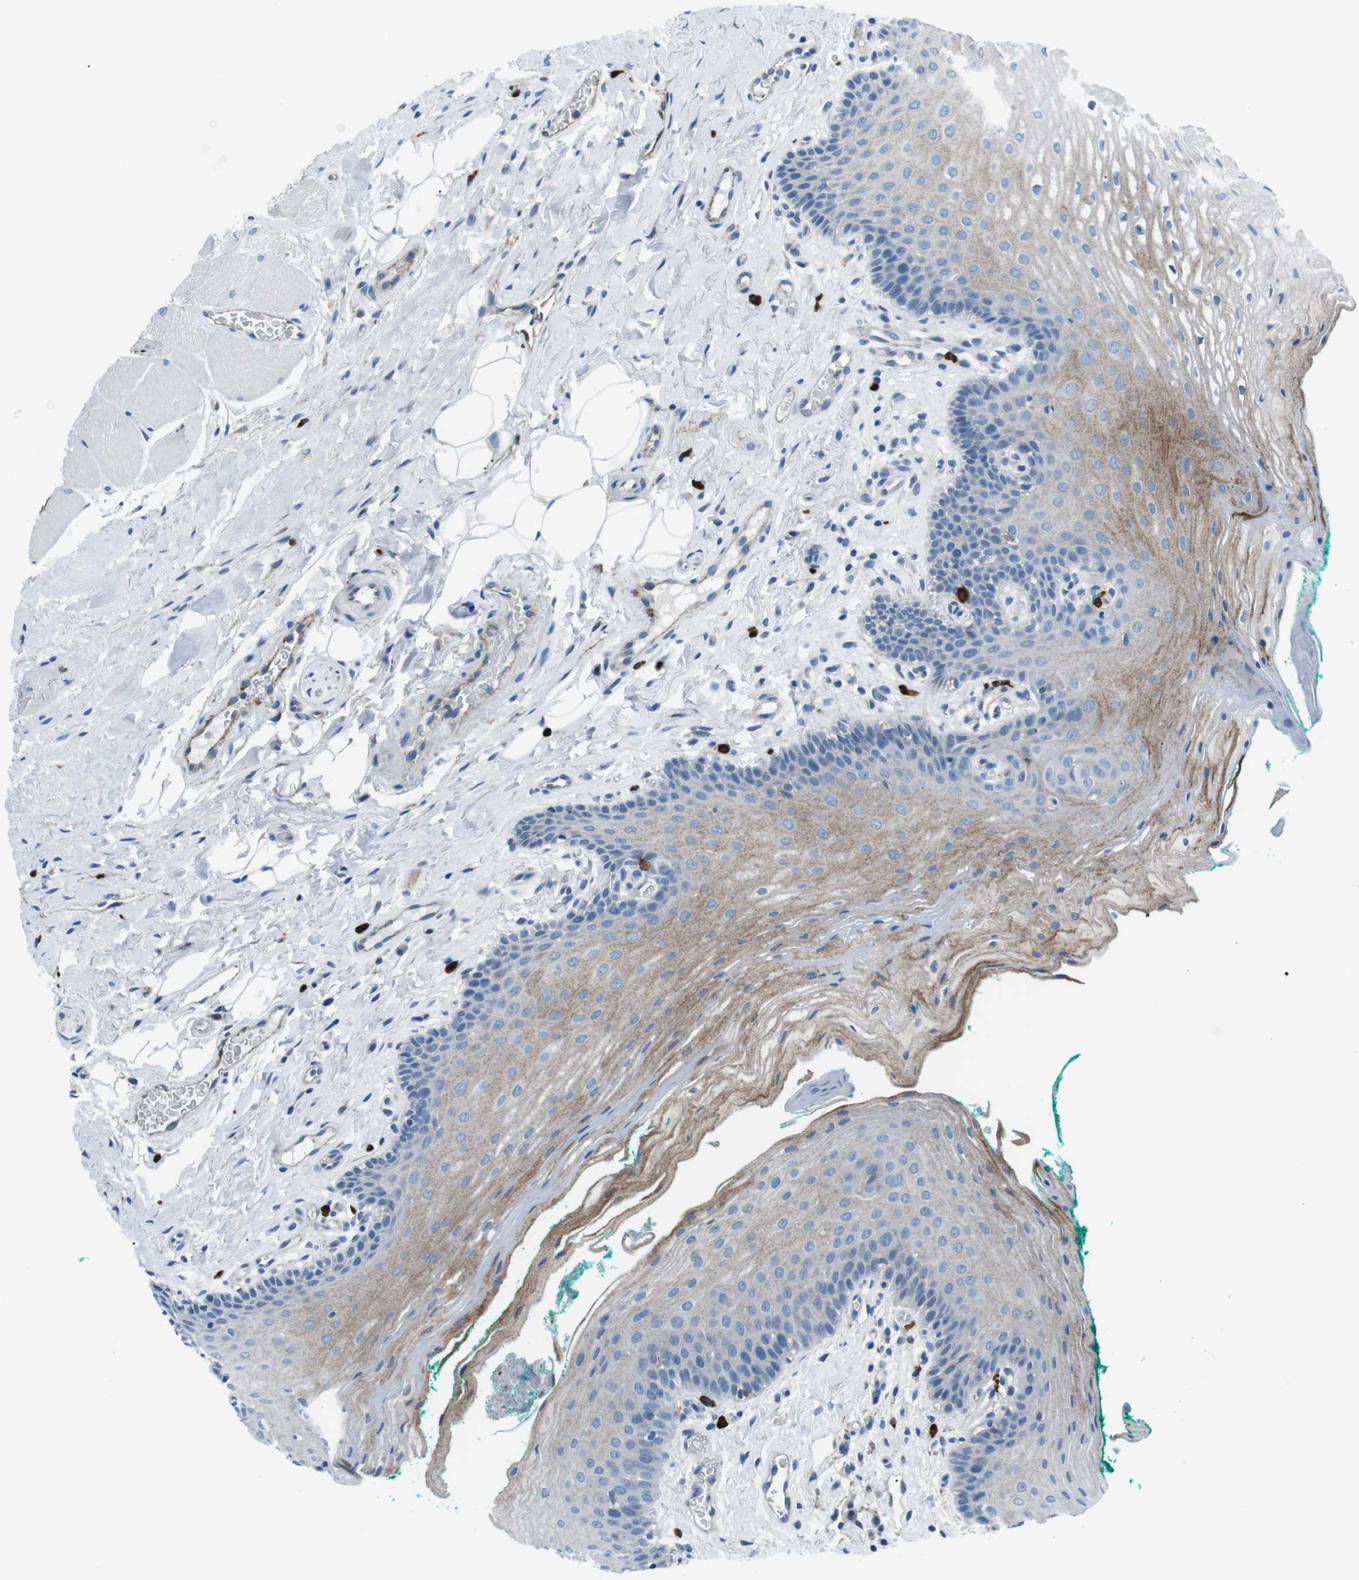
{"staining": {"intensity": "weak", "quantity": "25%-75%", "location": "cytoplasmic/membranous"}, "tissue": "oral mucosa", "cell_type": "Squamous epithelial cells", "image_type": "normal", "snomed": [{"axis": "morphology", "description": "Normal tissue, NOS"}, {"axis": "topography", "description": "Oral tissue"}], "caption": "IHC (DAB (3,3'-diaminobenzidine)) staining of benign oral mucosa shows weak cytoplasmic/membranous protein expression in about 25%-75% of squamous epithelial cells. The staining was performed using DAB (3,3'-diaminobenzidine) to visualize the protein expression in brown, while the nuclei were stained in blue with hematoxylin (Magnification: 20x).", "gene": "CSF2RA", "patient": {"sex": "male", "age": 58}}